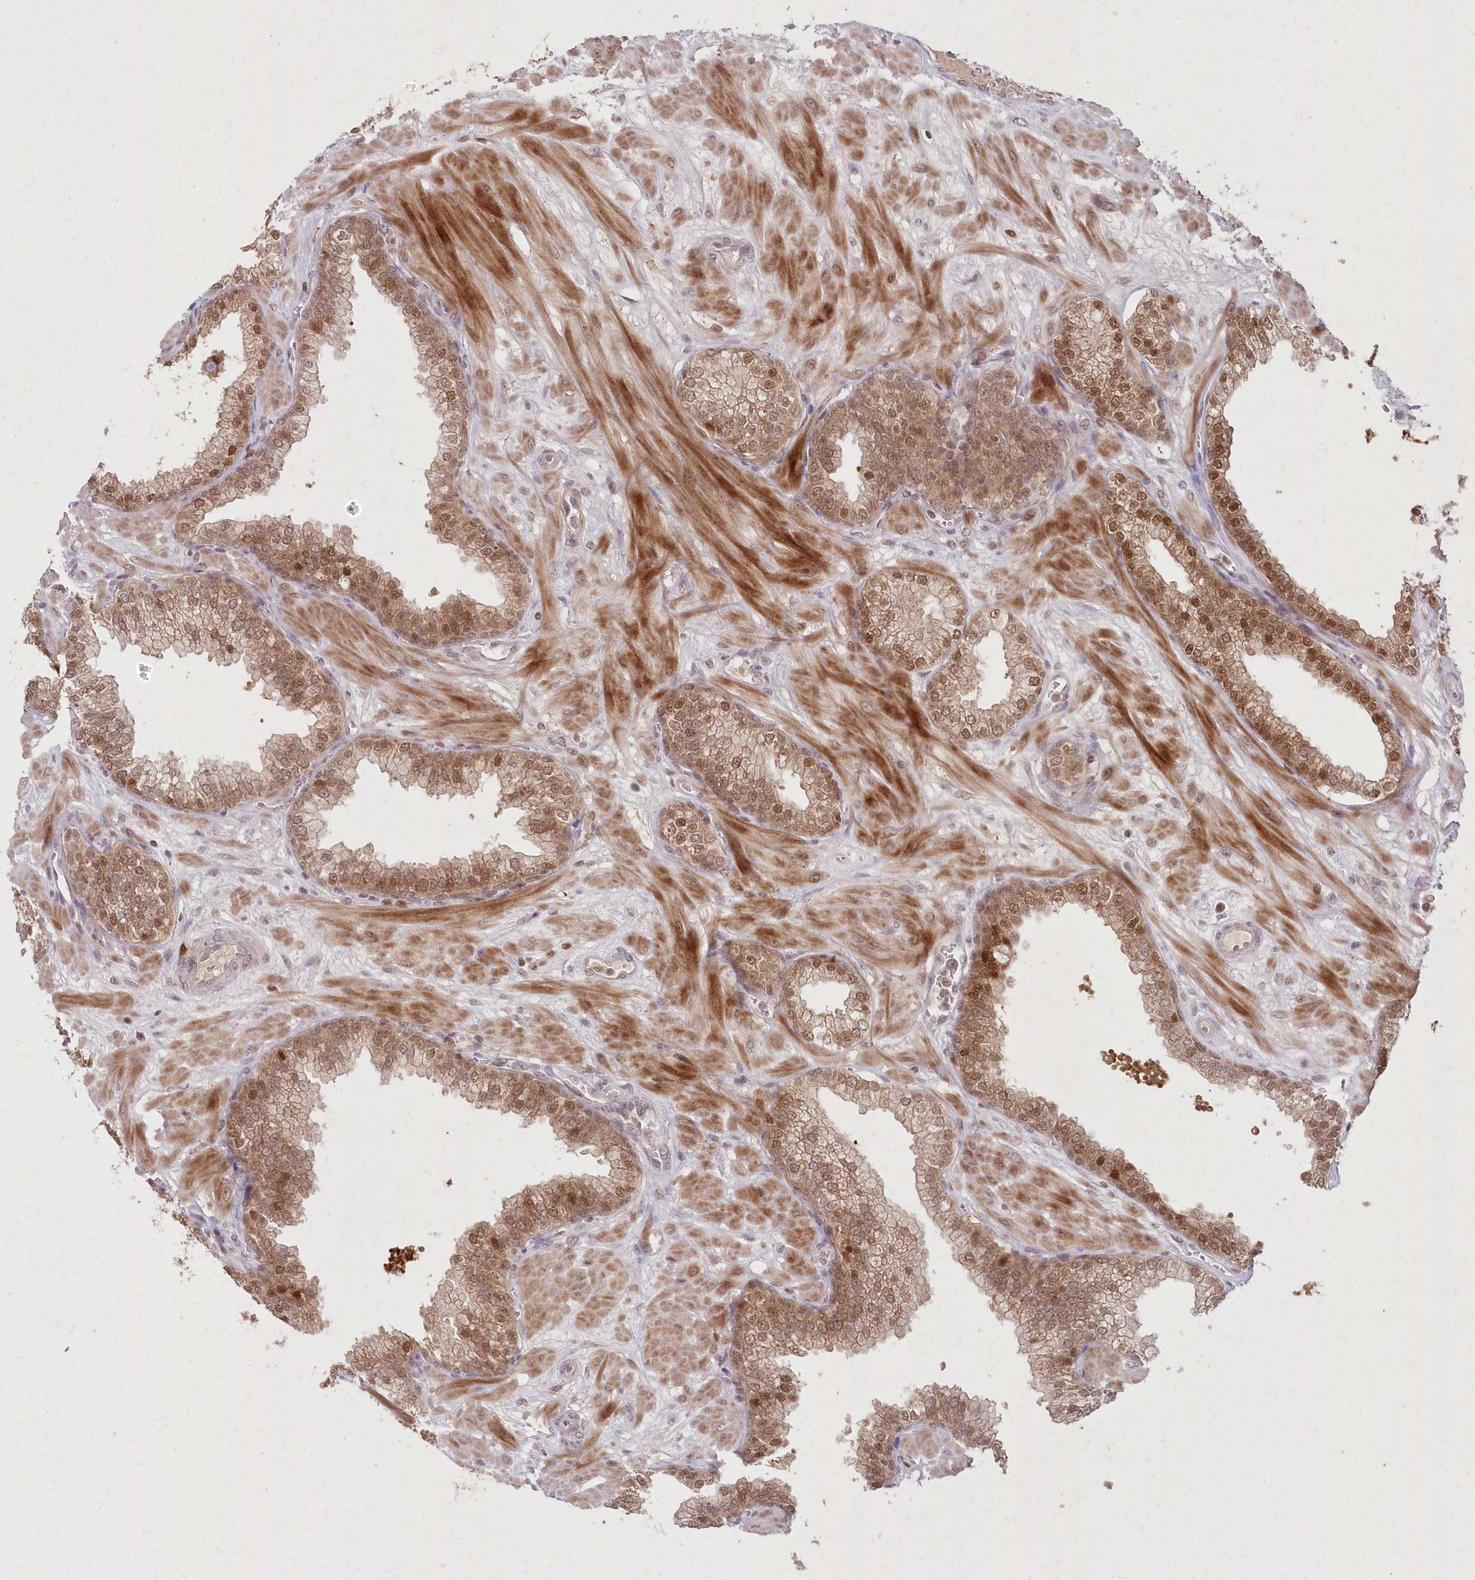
{"staining": {"intensity": "moderate", "quantity": ">75%", "location": "cytoplasmic/membranous,nuclear"}, "tissue": "prostate", "cell_type": "Glandular cells", "image_type": "normal", "snomed": [{"axis": "morphology", "description": "Normal tissue, NOS"}, {"axis": "morphology", "description": "Urothelial carcinoma, Low grade"}, {"axis": "topography", "description": "Urinary bladder"}, {"axis": "topography", "description": "Prostate"}], "caption": "A brown stain labels moderate cytoplasmic/membranous,nuclear staining of a protein in glandular cells of normal human prostate.", "gene": "ASCC1", "patient": {"sex": "male", "age": 60}}